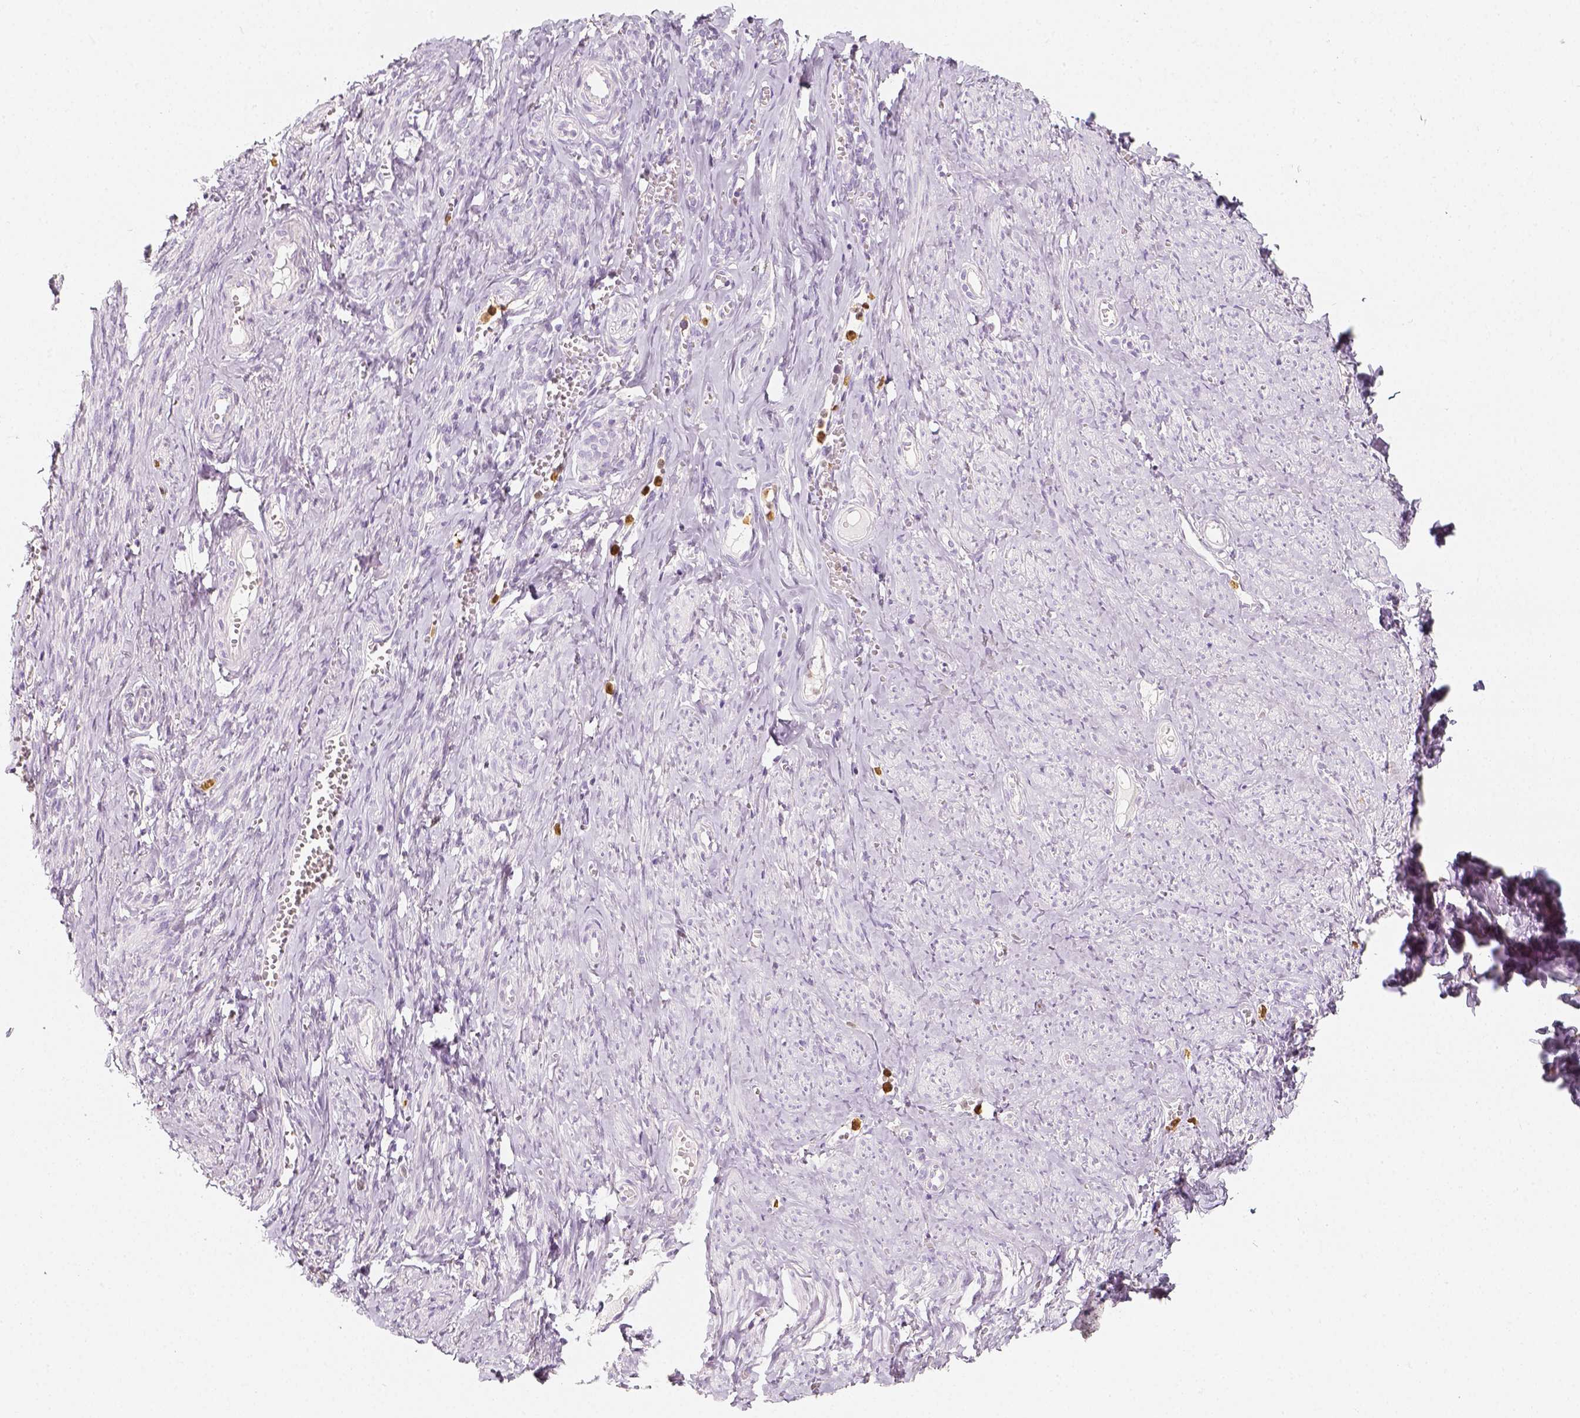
{"staining": {"intensity": "negative", "quantity": "none", "location": "none"}, "tissue": "smooth muscle", "cell_type": "Smooth muscle cells", "image_type": "normal", "snomed": [{"axis": "morphology", "description": "Normal tissue, NOS"}, {"axis": "topography", "description": "Smooth muscle"}], "caption": "Protein analysis of benign smooth muscle reveals no significant staining in smooth muscle cells.", "gene": "NECAB2", "patient": {"sex": "female", "age": 65}}